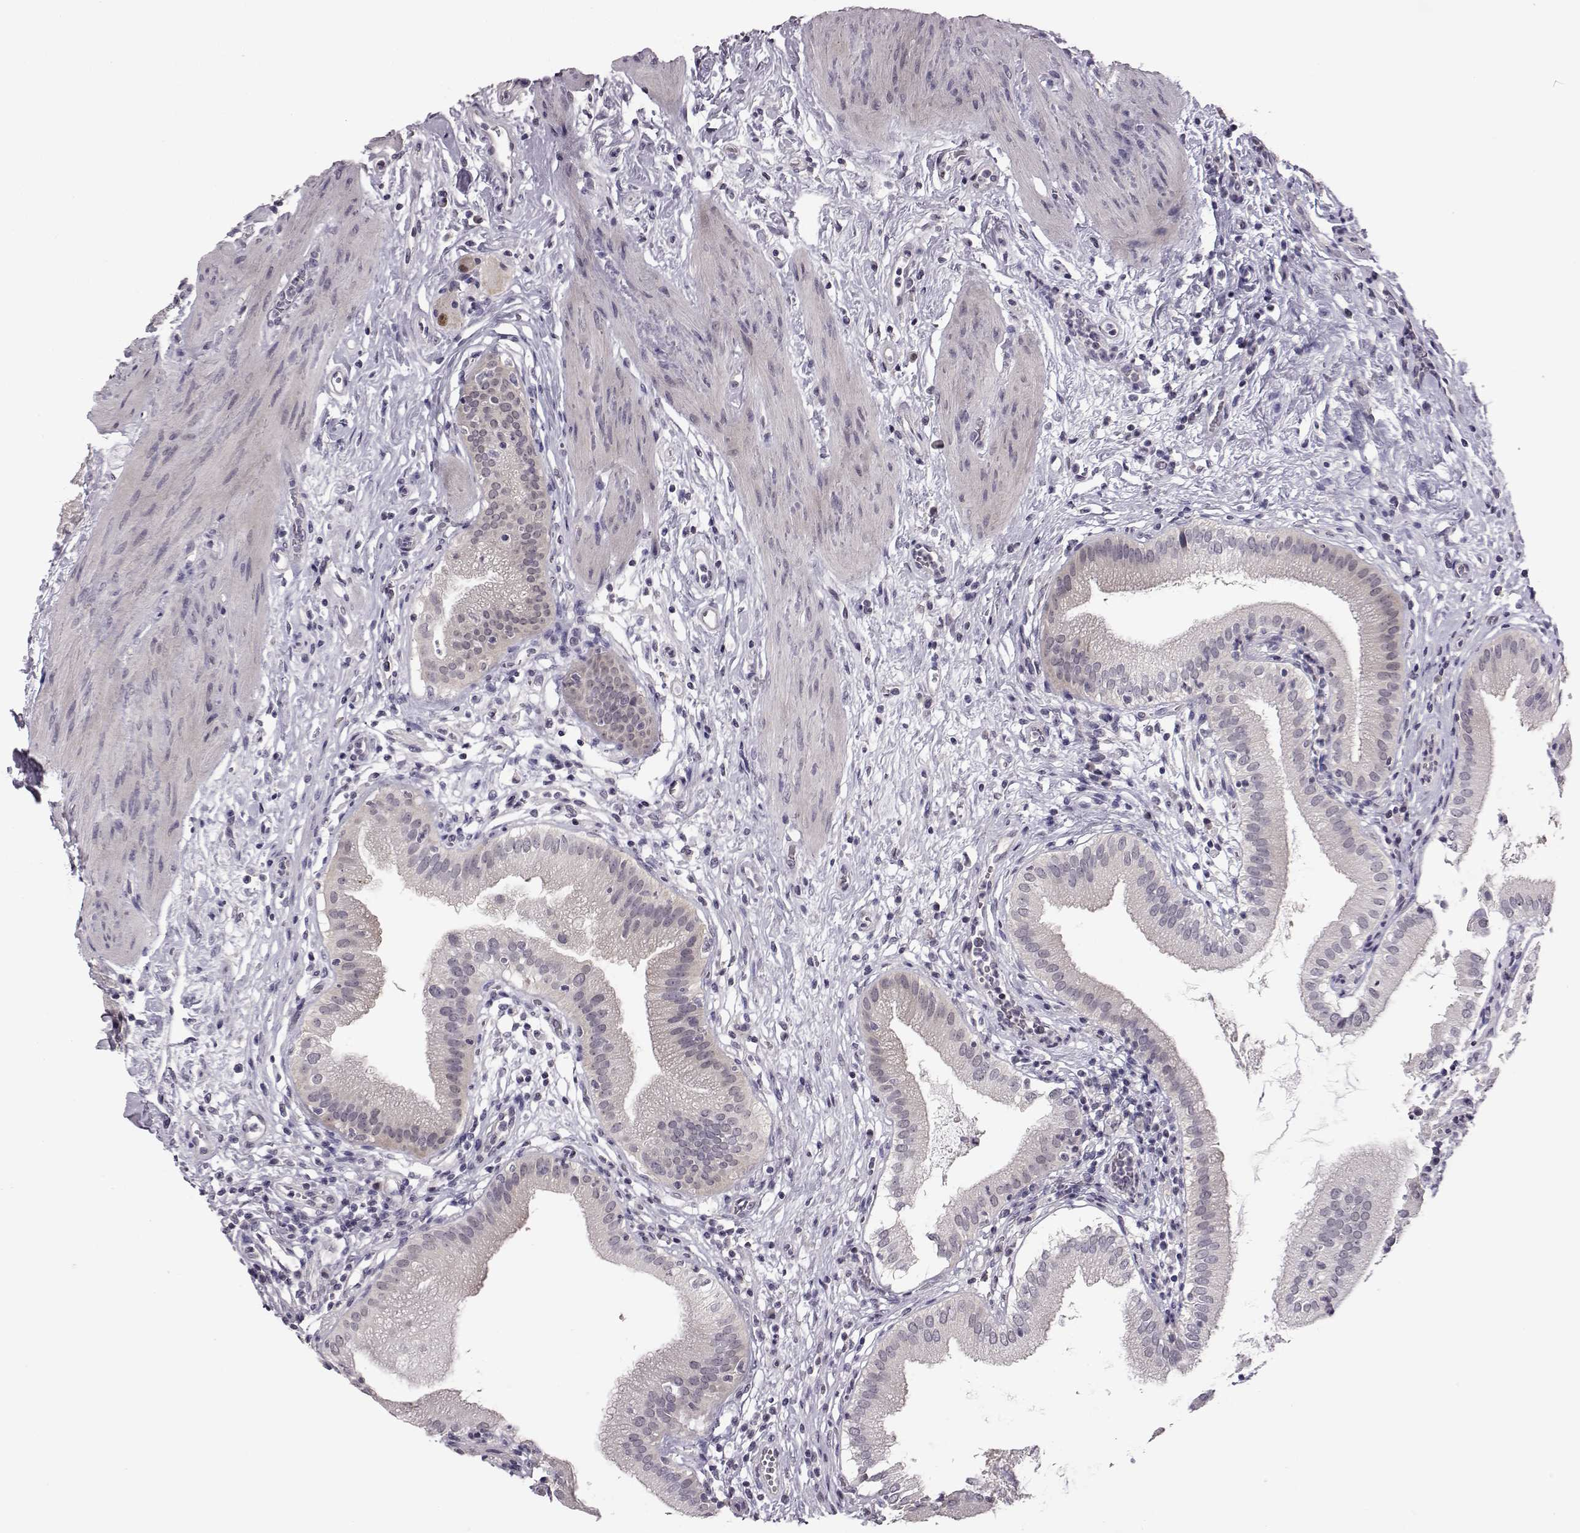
{"staining": {"intensity": "weak", "quantity": "<25%", "location": "cytoplasmic/membranous"}, "tissue": "gallbladder", "cell_type": "Glandular cells", "image_type": "normal", "snomed": [{"axis": "morphology", "description": "Normal tissue, NOS"}, {"axis": "topography", "description": "Gallbladder"}], "caption": "Immunohistochemistry (IHC) histopathology image of unremarkable gallbladder: gallbladder stained with DAB (3,3'-diaminobenzidine) reveals no significant protein expression in glandular cells.", "gene": "C10orf62", "patient": {"sex": "female", "age": 65}}